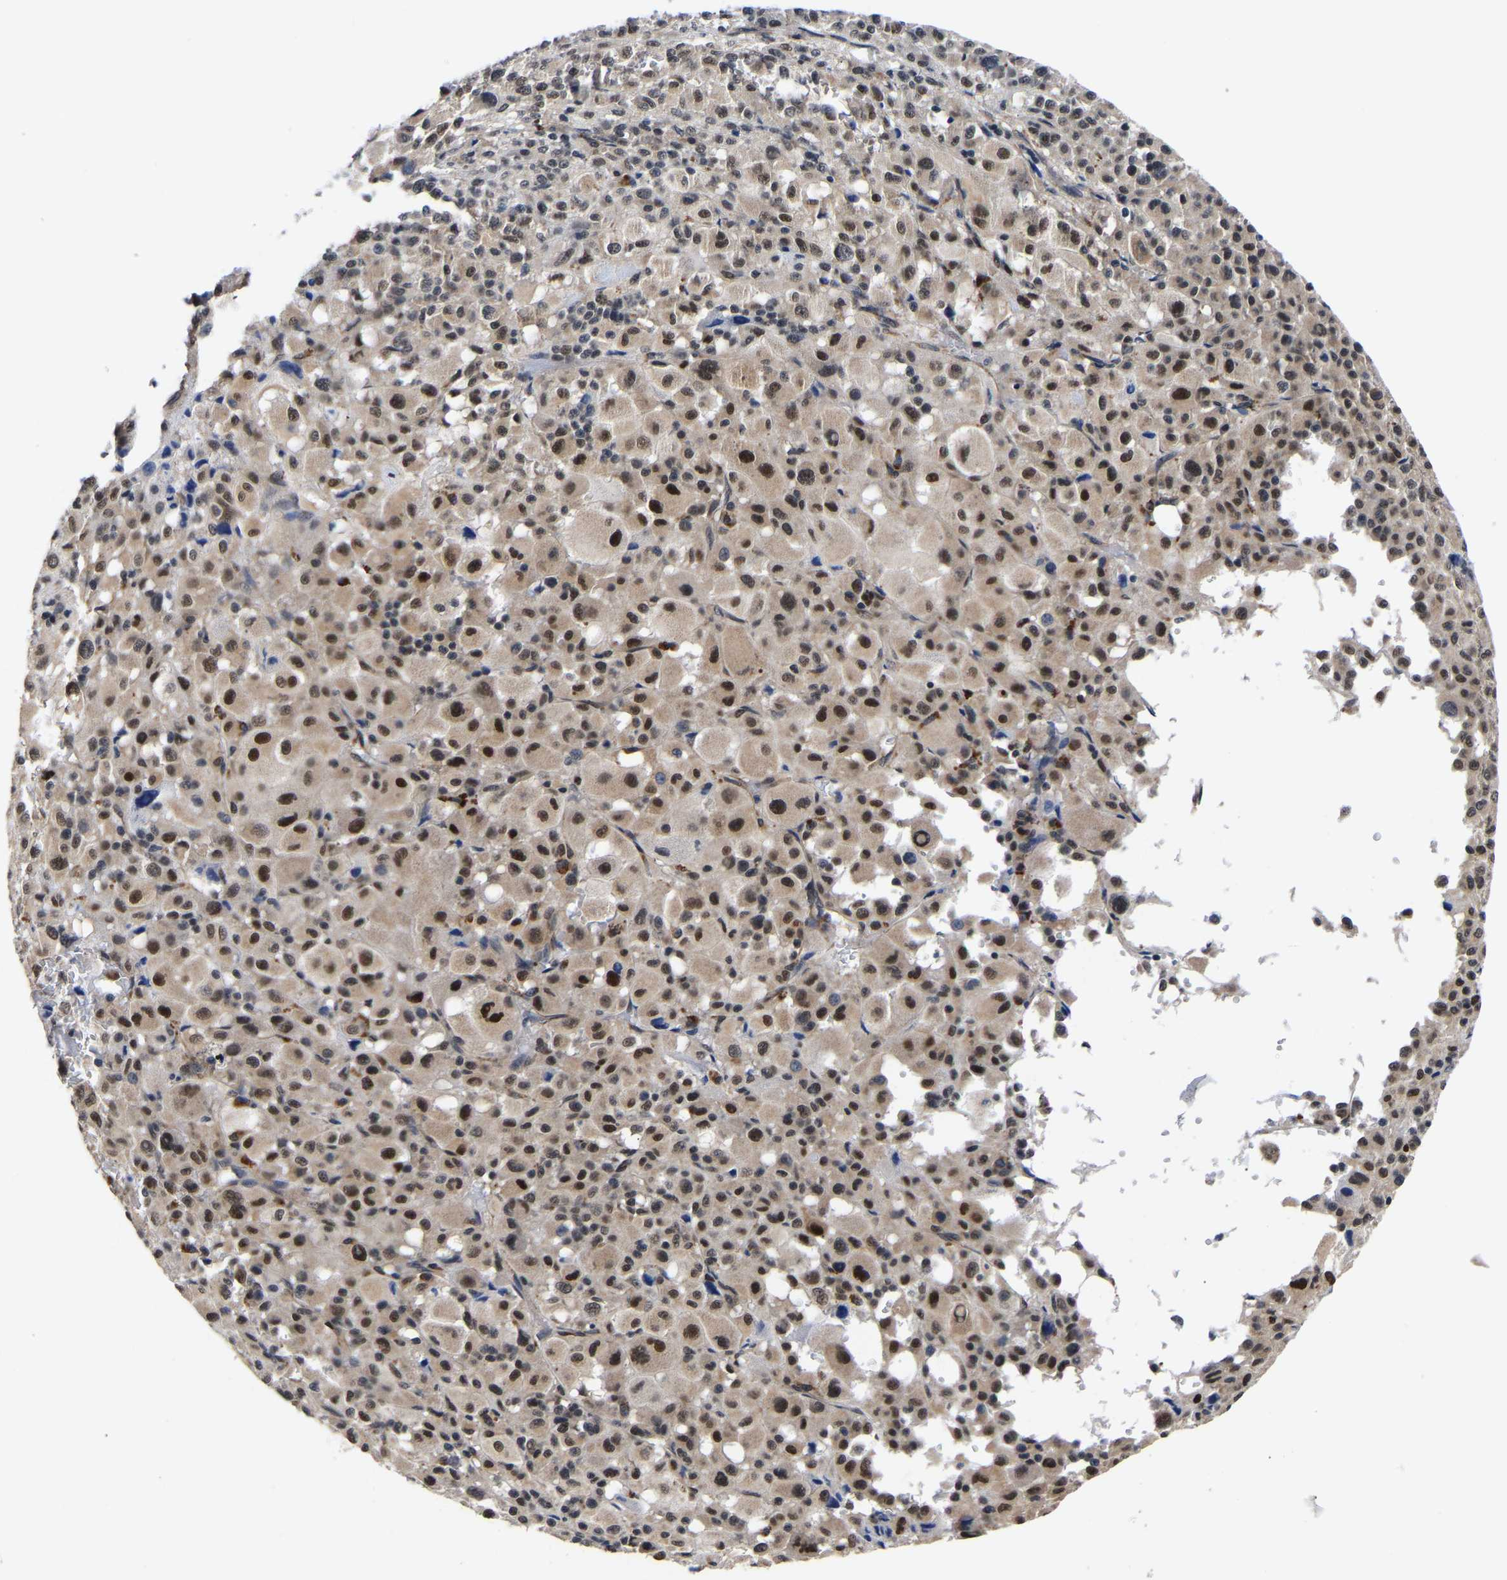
{"staining": {"intensity": "moderate", "quantity": ">75%", "location": "nuclear"}, "tissue": "melanoma", "cell_type": "Tumor cells", "image_type": "cancer", "snomed": [{"axis": "morphology", "description": "Malignant melanoma, Metastatic site"}, {"axis": "topography", "description": "Skin"}], "caption": "Protein staining exhibits moderate nuclear staining in about >75% of tumor cells in melanoma.", "gene": "METTL16", "patient": {"sex": "female", "age": 74}}